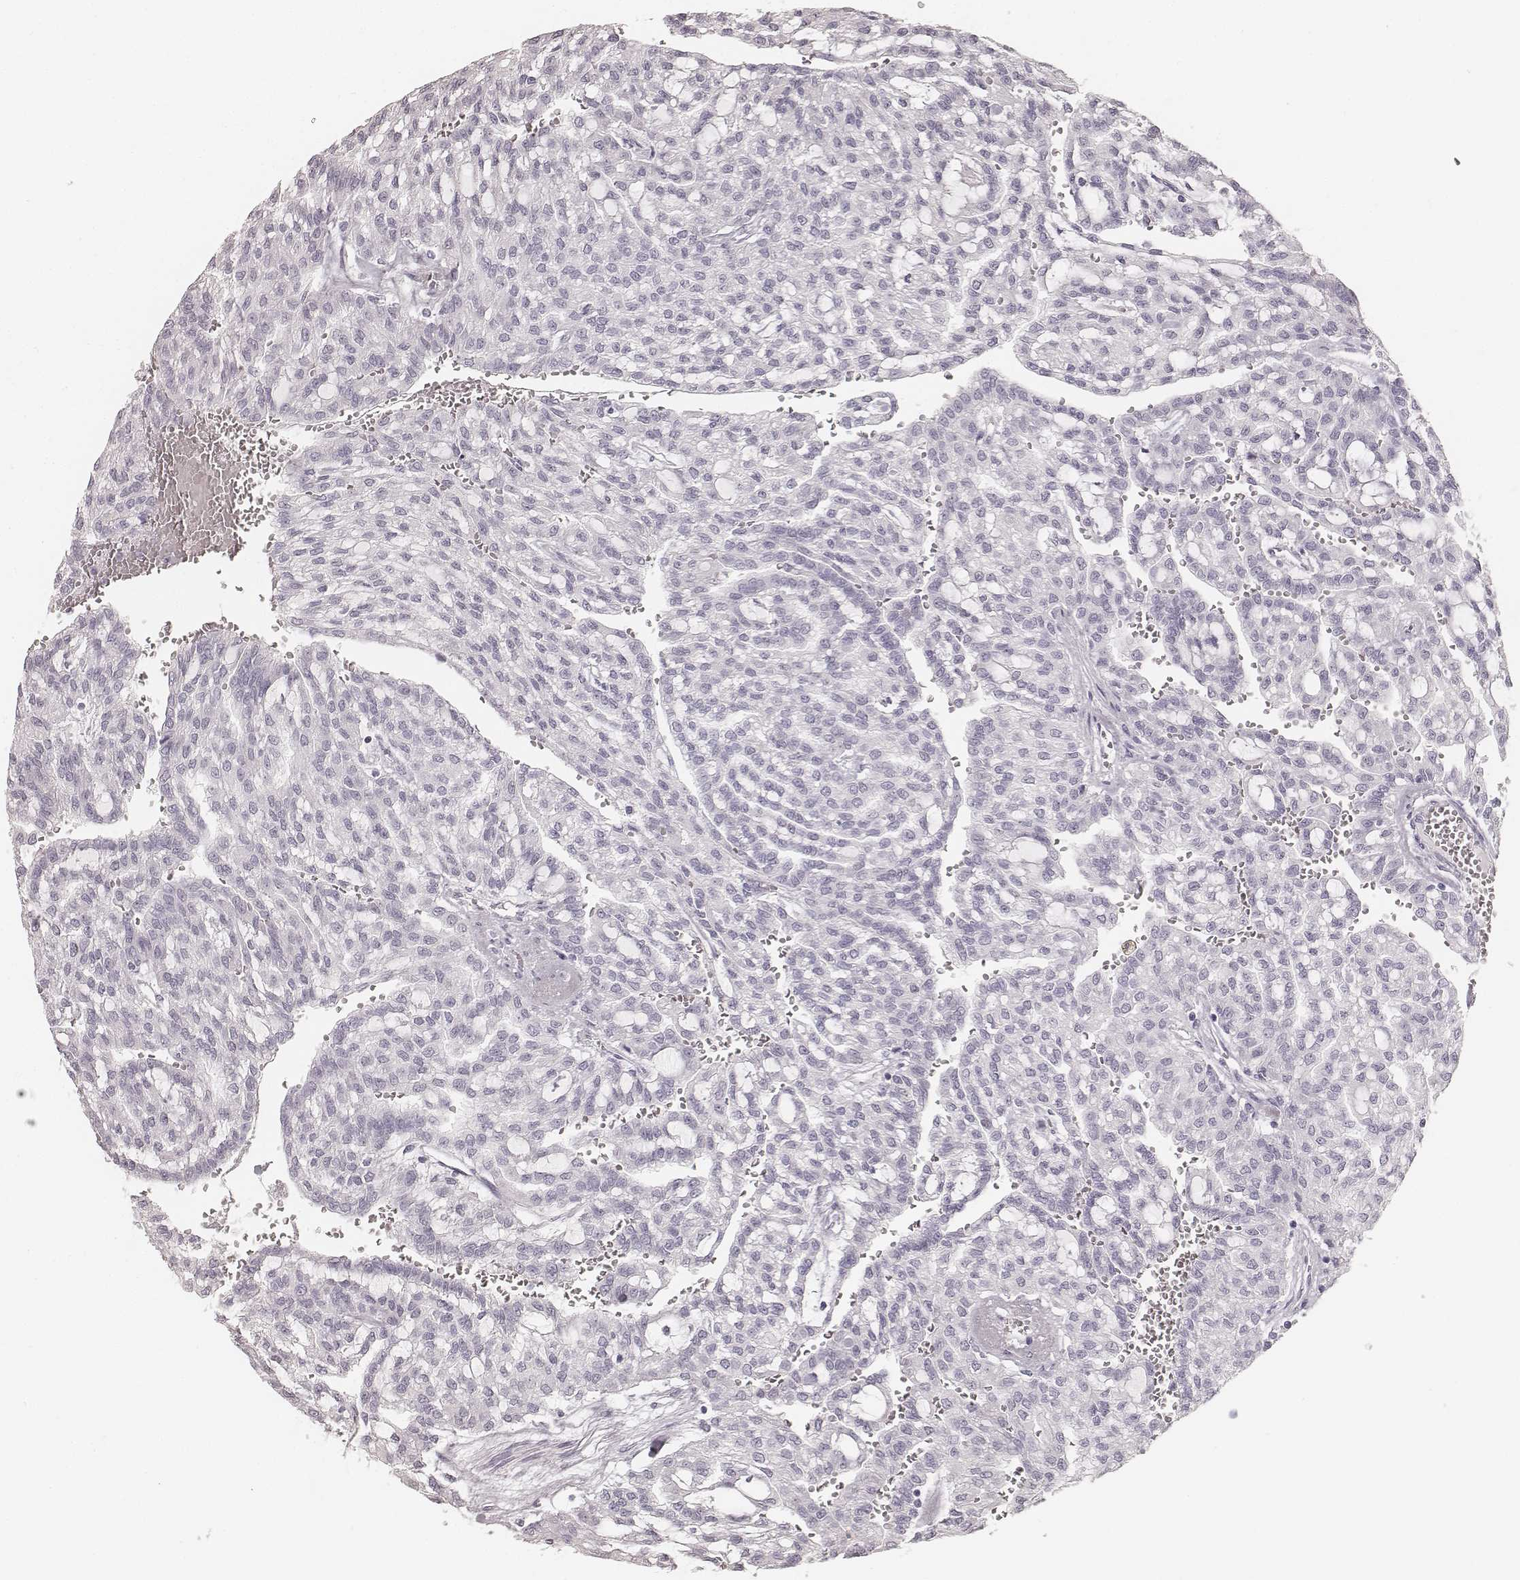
{"staining": {"intensity": "negative", "quantity": "none", "location": "none"}, "tissue": "renal cancer", "cell_type": "Tumor cells", "image_type": "cancer", "snomed": [{"axis": "morphology", "description": "Adenocarcinoma, NOS"}, {"axis": "topography", "description": "Kidney"}], "caption": "Tumor cells show no significant positivity in renal cancer. Nuclei are stained in blue.", "gene": "KRT34", "patient": {"sex": "male", "age": 63}}